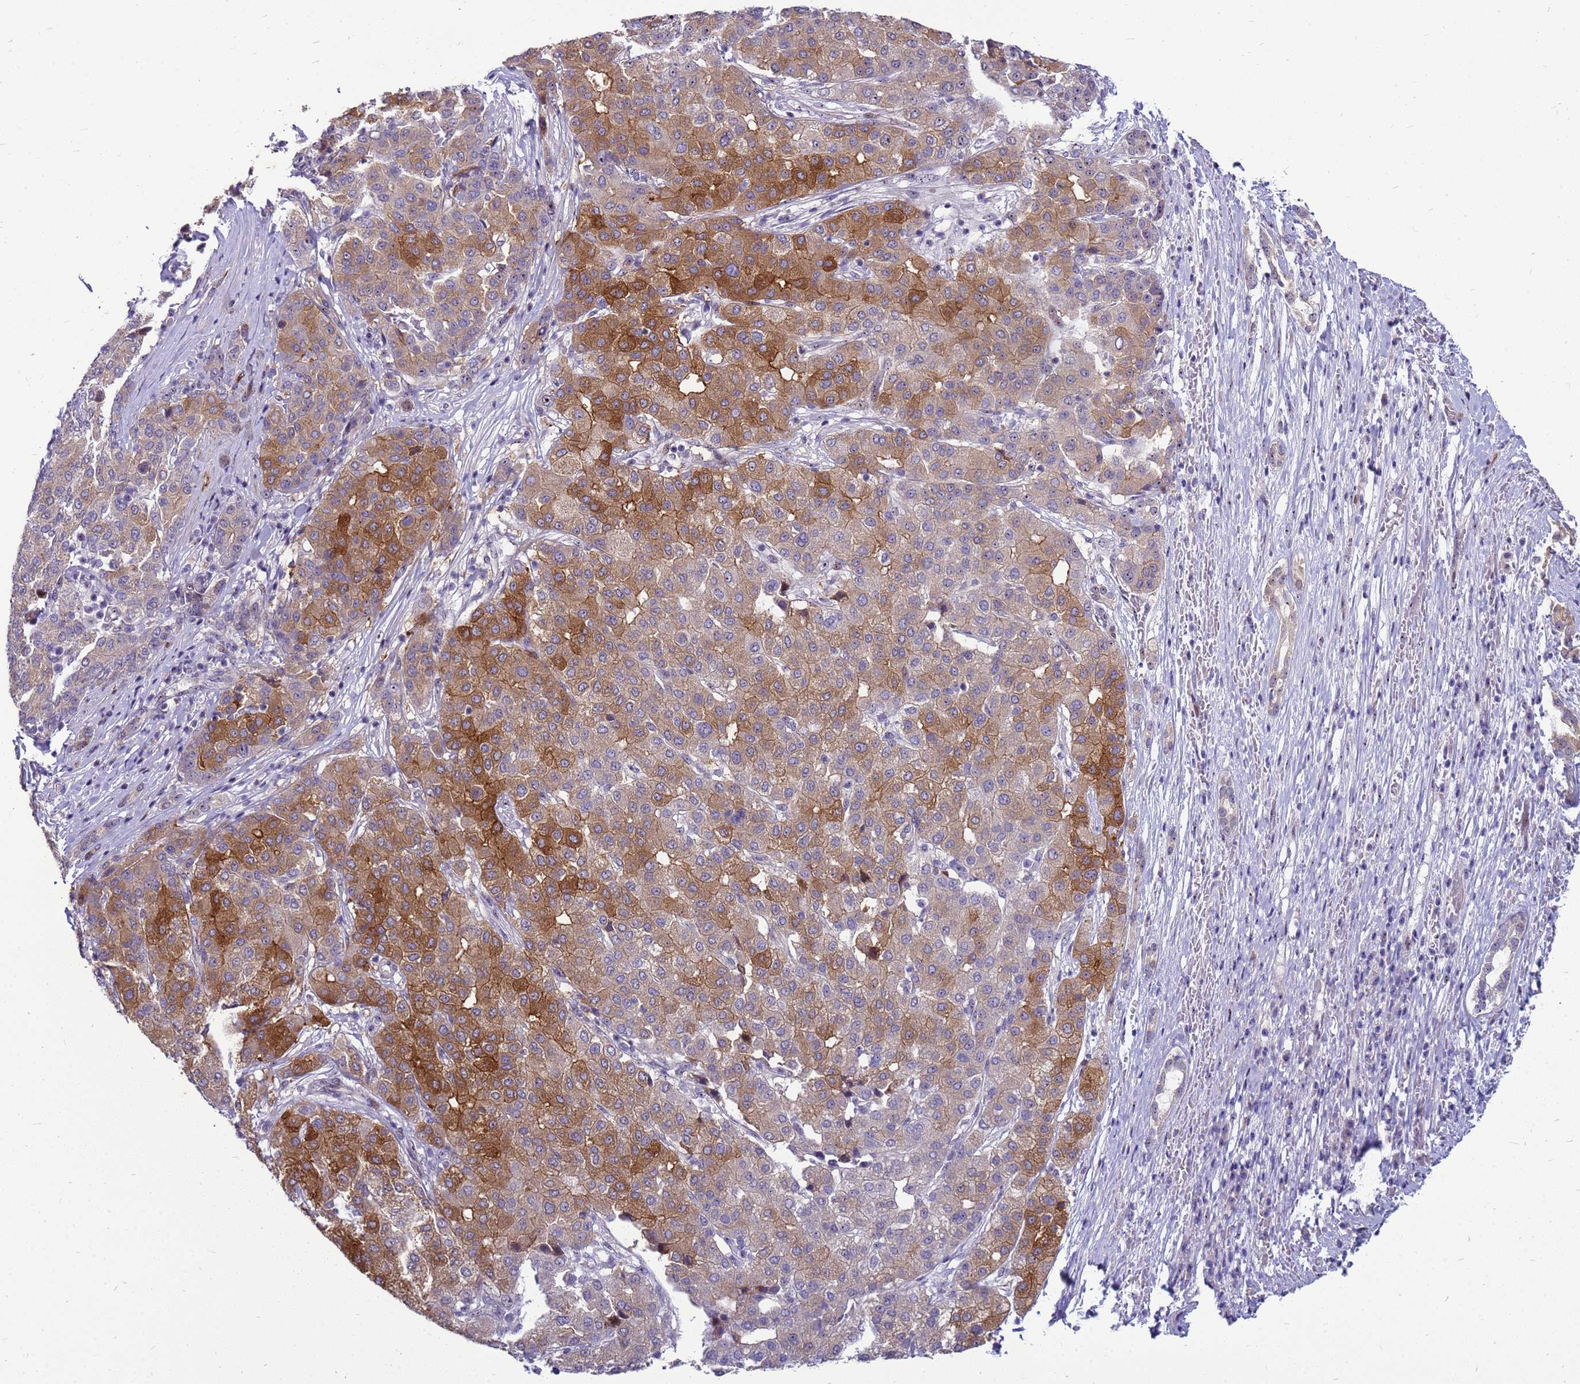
{"staining": {"intensity": "strong", "quantity": "25%-75%", "location": "cytoplasmic/membranous"}, "tissue": "liver cancer", "cell_type": "Tumor cells", "image_type": "cancer", "snomed": [{"axis": "morphology", "description": "Carcinoma, Hepatocellular, NOS"}, {"axis": "topography", "description": "Liver"}], "caption": "Protein staining exhibits strong cytoplasmic/membranous positivity in about 25%-75% of tumor cells in hepatocellular carcinoma (liver).", "gene": "RSPO1", "patient": {"sex": "male", "age": 65}}